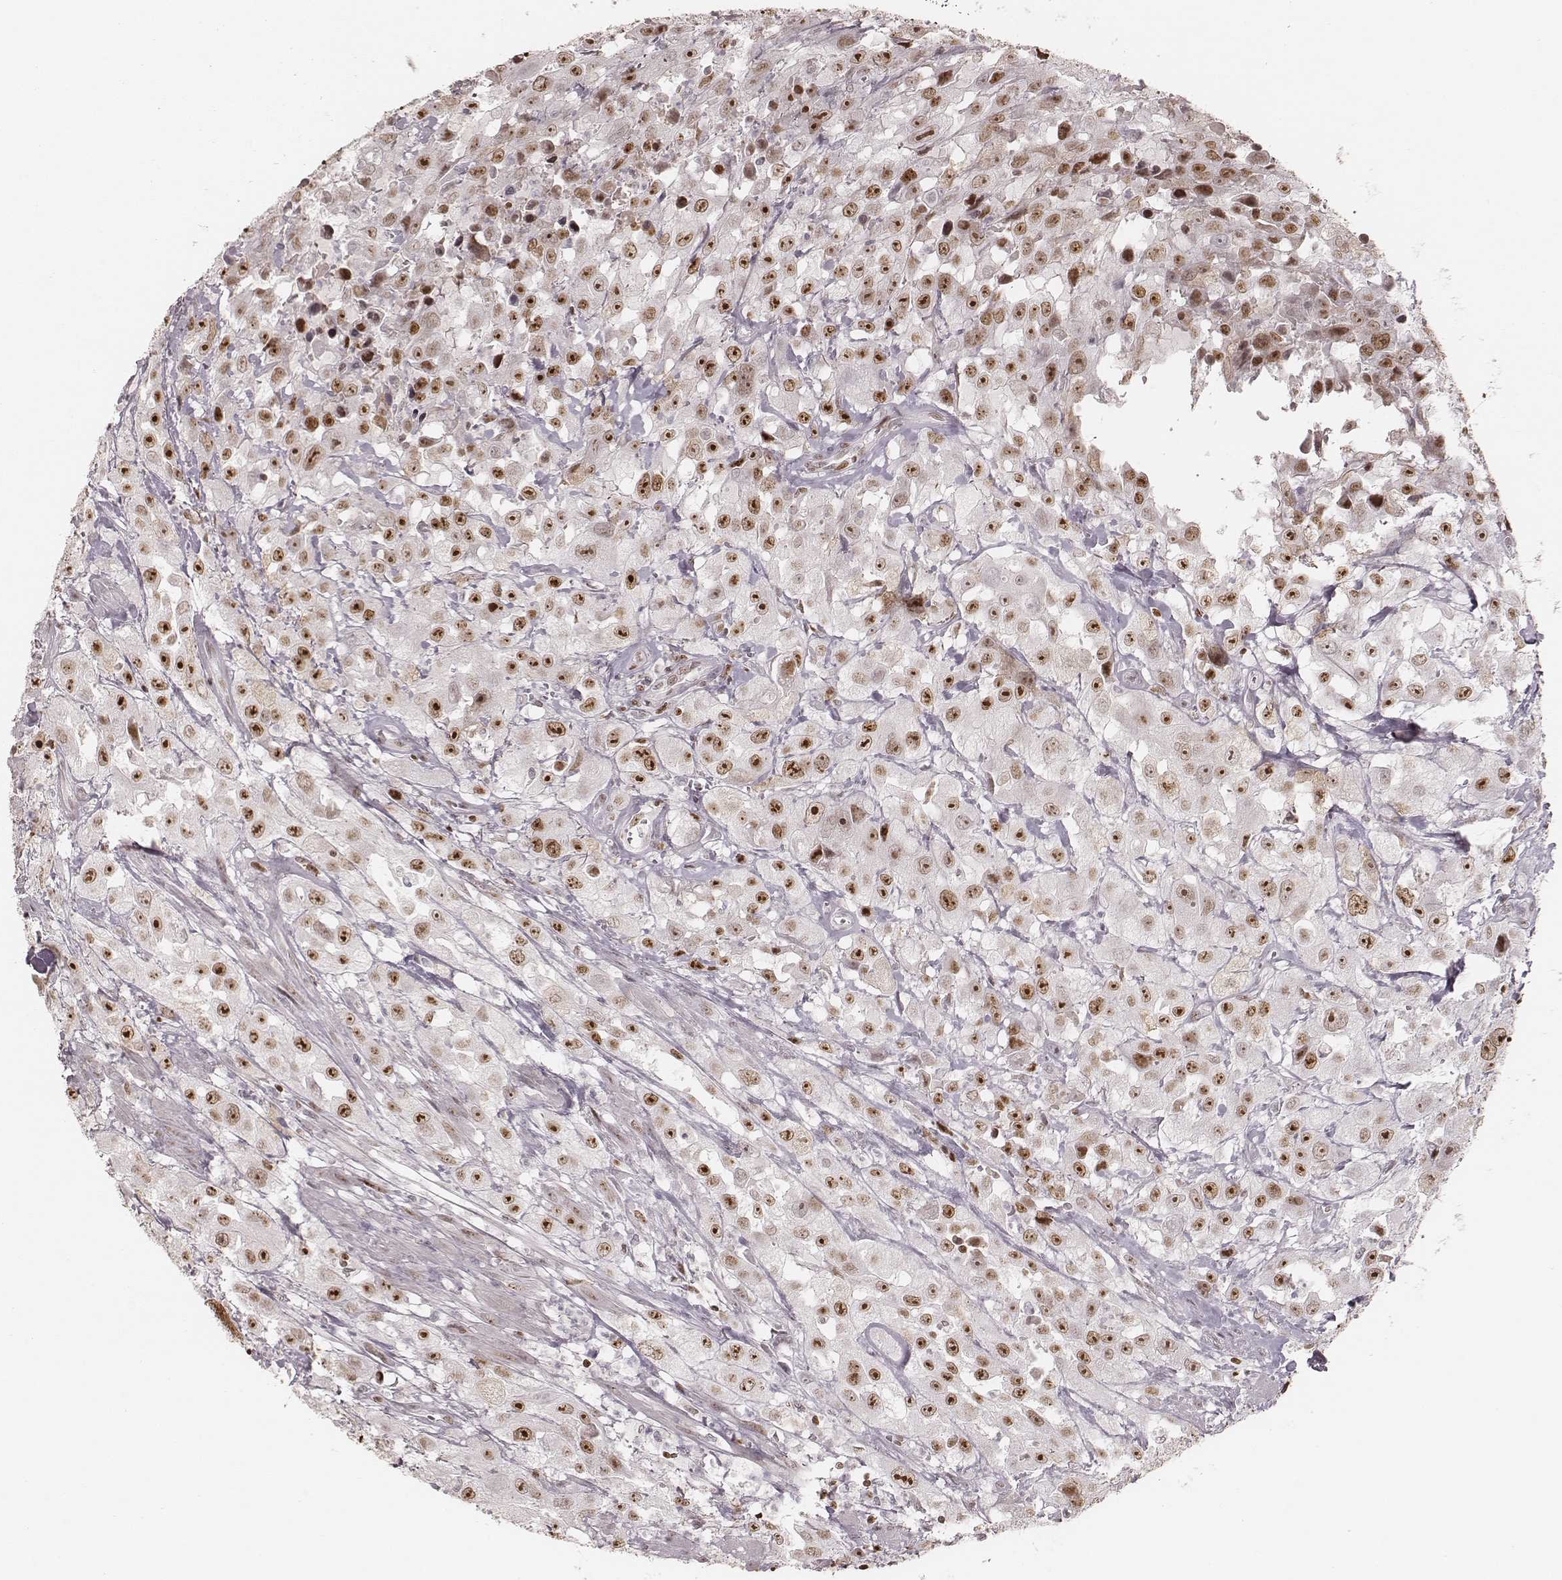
{"staining": {"intensity": "moderate", "quantity": ">75%", "location": "nuclear"}, "tissue": "urothelial cancer", "cell_type": "Tumor cells", "image_type": "cancer", "snomed": [{"axis": "morphology", "description": "Urothelial carcinoma, High grade"}, {"axis": "topography", "description": "Urinary bladder"}], "caption": "The image exhibits a brown stain indicating the presence of a protein in the nuclear of tumor cells in urothelial cancer.", "gene": "PARP1", "patient": {"sex": "male", "age": 79}}